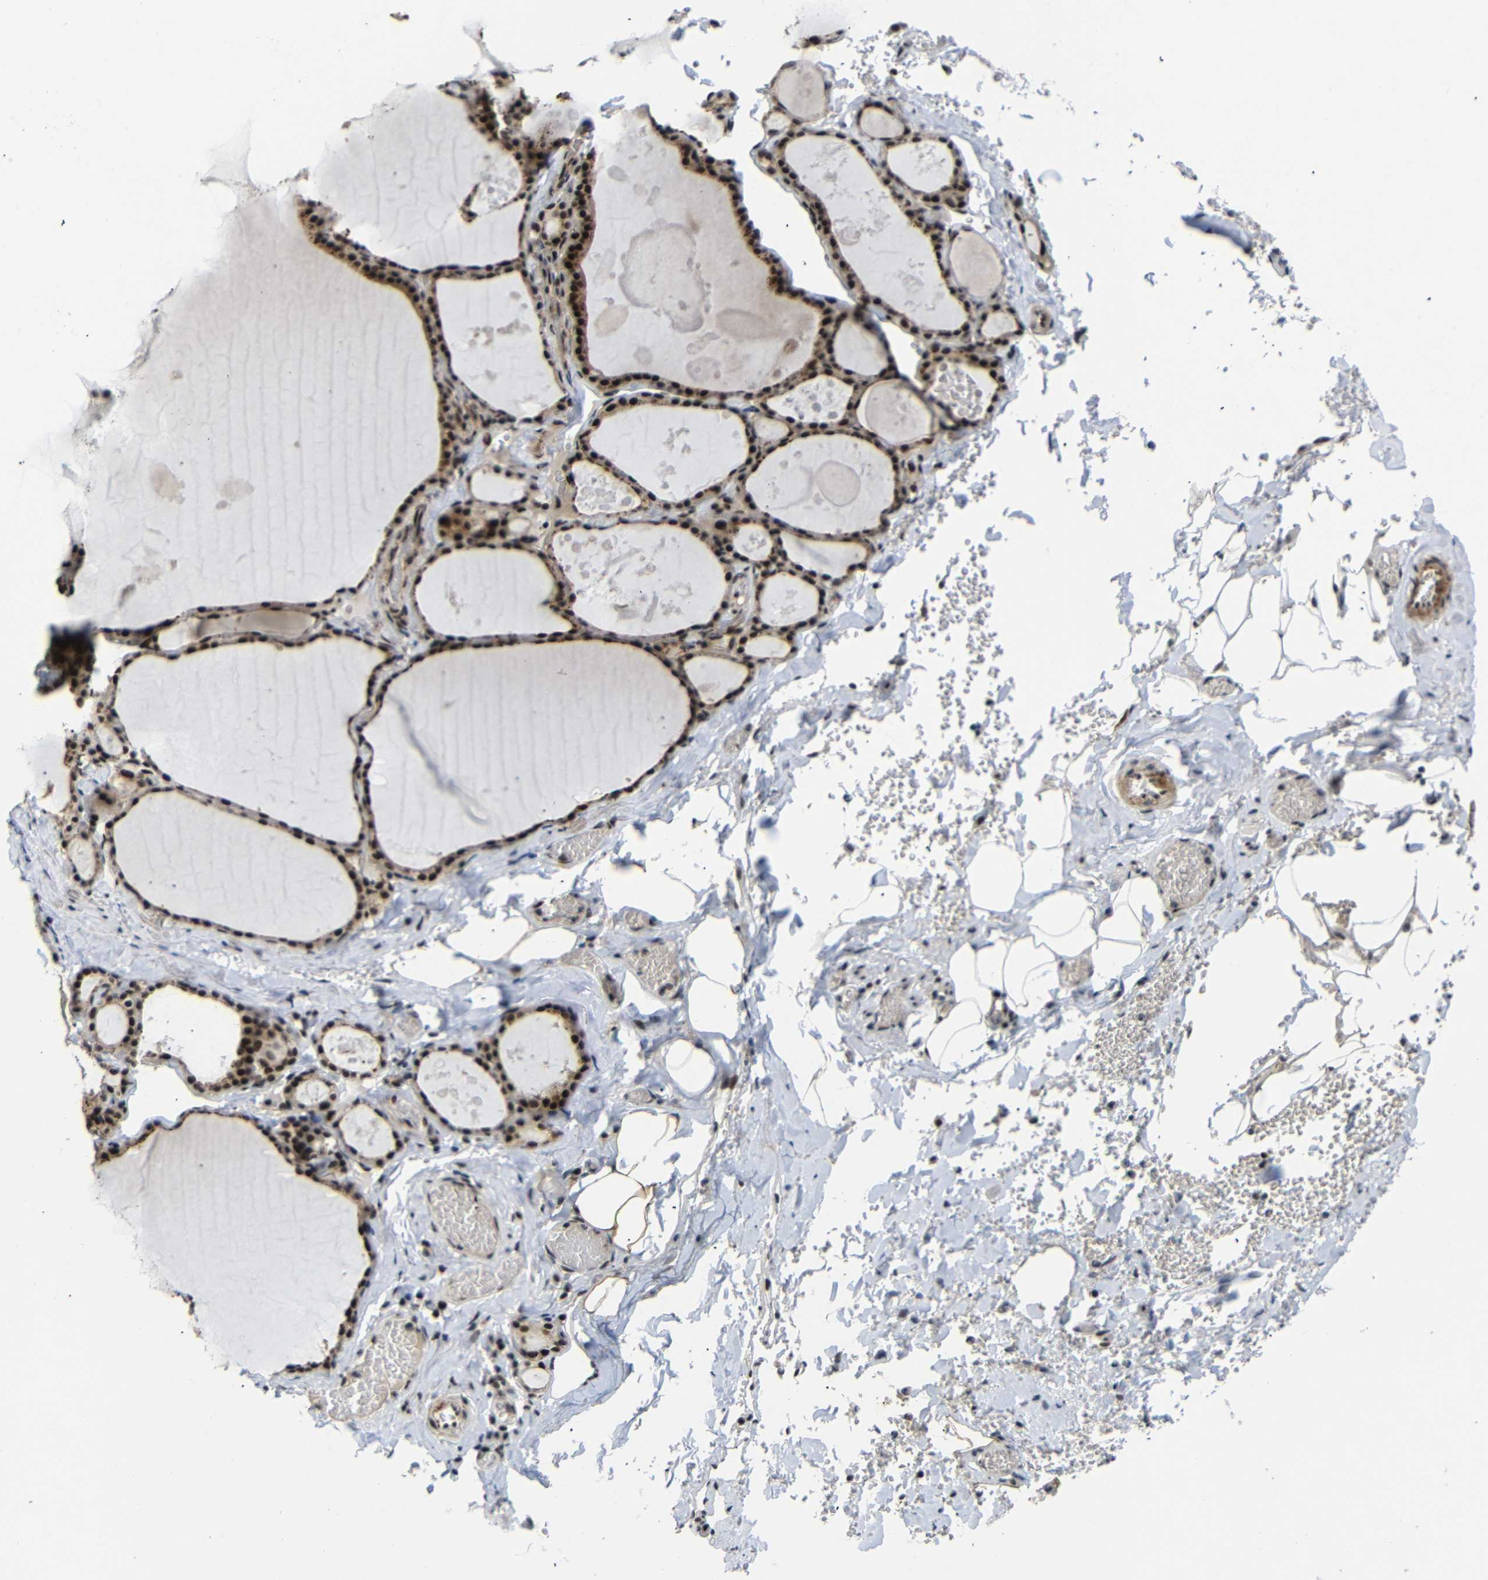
{"staining": {"intensity": "strong", "quantity": ">75%", "location": "nuclear"}, "tissue": "thyroid gland", "cell_type": "Glandular cells", "image_type": "normal", "snomed": [{"axis": "morphology", "description": "Normal tissue, NOS"}, {"axis": "topography", "description": "Thyroid gland"}], "caption": "Approximately >75% of glandular cells in unremarkable thyroid gland display strong nuclear protein expression as visualized by brown immunohistochemical staining.", "gene": "SETDB2", "patient": {"sex": "male", "age": 56}}